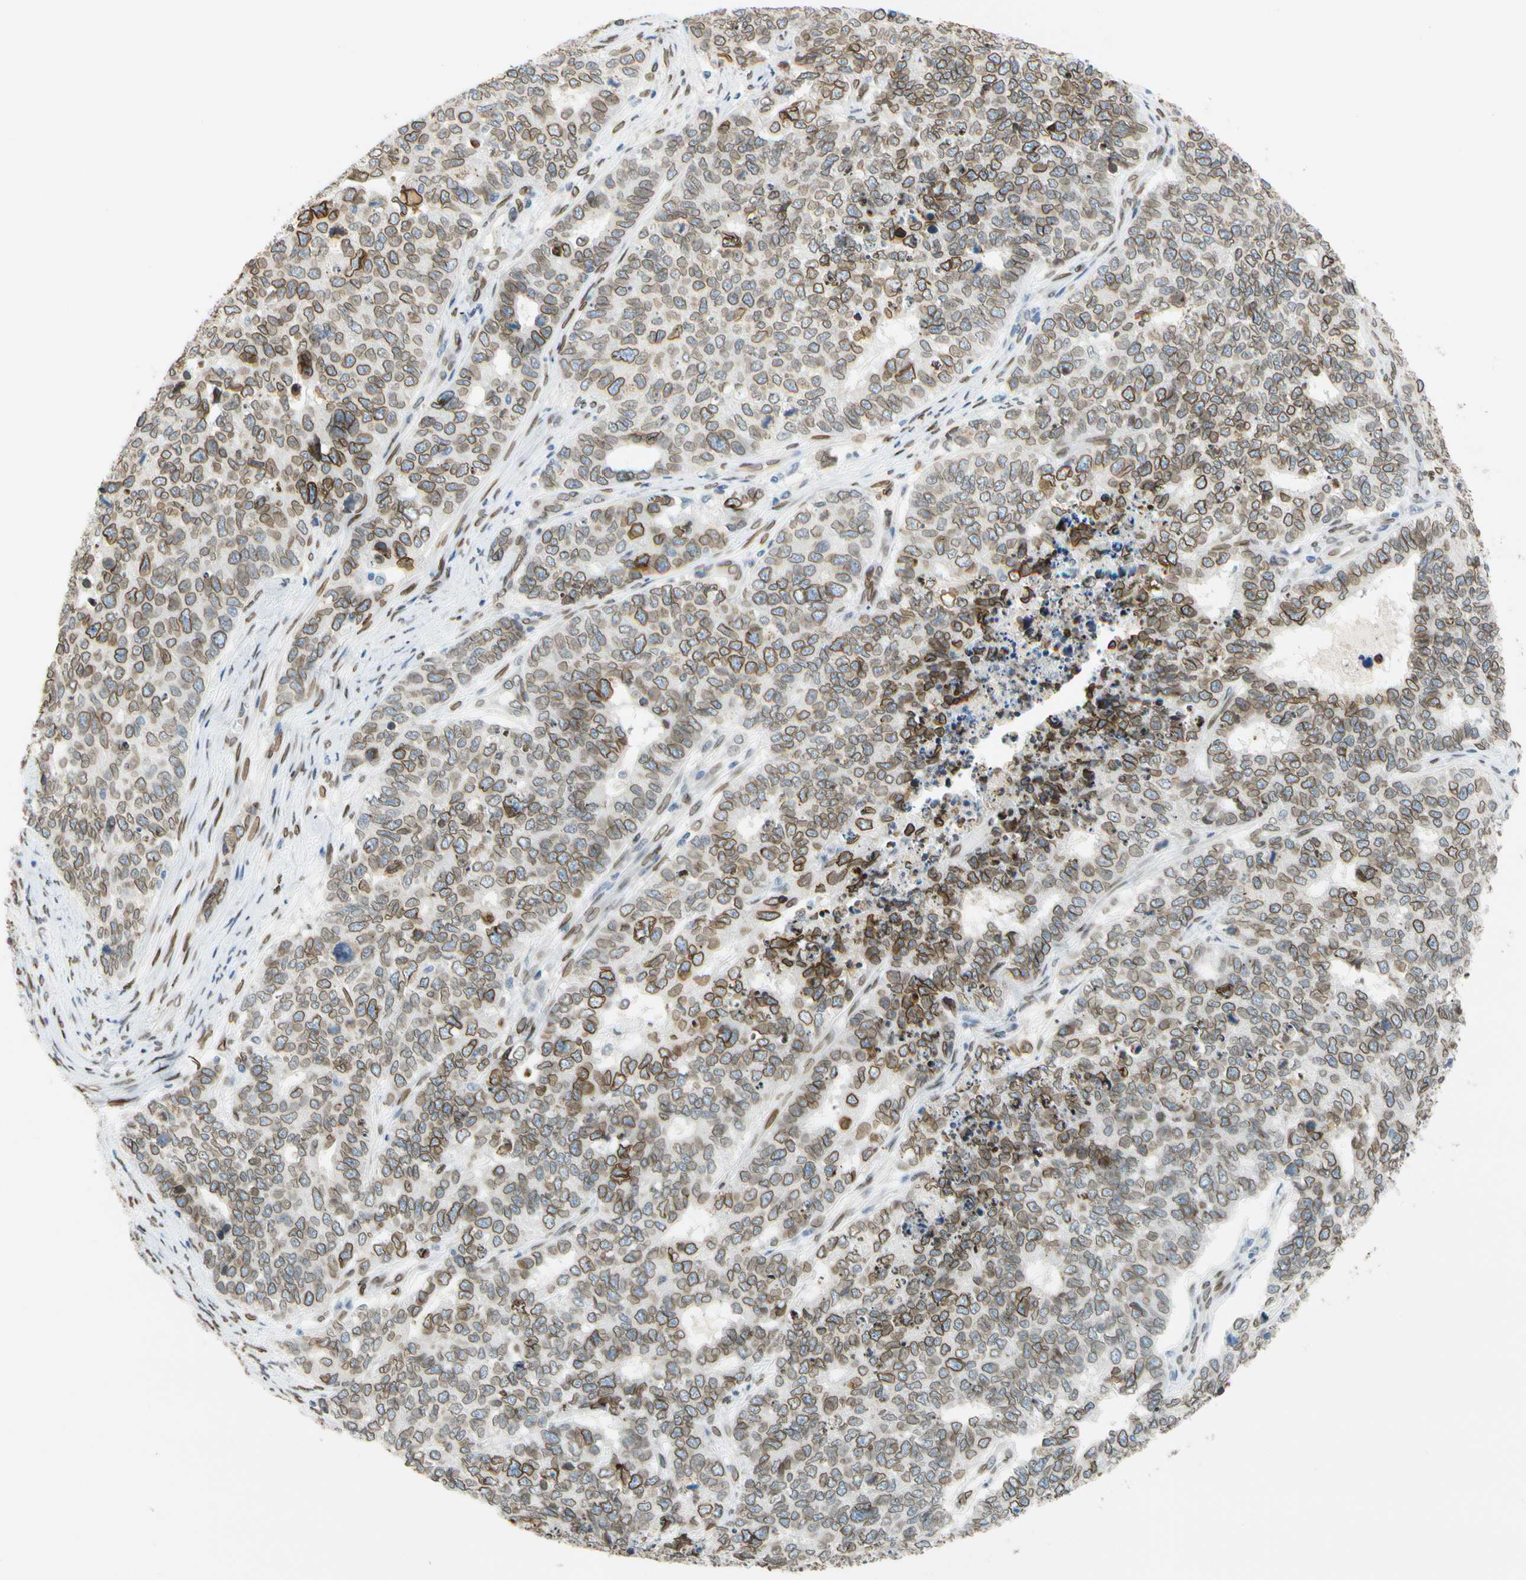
{"staining": {"intensity": "moderate", "quantity": ">75%", "location": "cytoplasmic/membranous,nuclear"}, "tissue": "cervical cancer", "cell_type": "Tumor cells", "image_type": "cancer", "snomed": [{"axis": "morphology", "description": "Squamous cell carcinoma, NOS"}, {"axis": "topography", "description": "Cervix"}], "caption": "This is a micrograph of IHC staining of cervical cancer (squamous cell carcinoma), which shows moderate positivity in the cytoplasmic/membranous and nuclear of tumor cells.", "gene": "SUN1", "patient": {"sex": "female", "age": 63}}